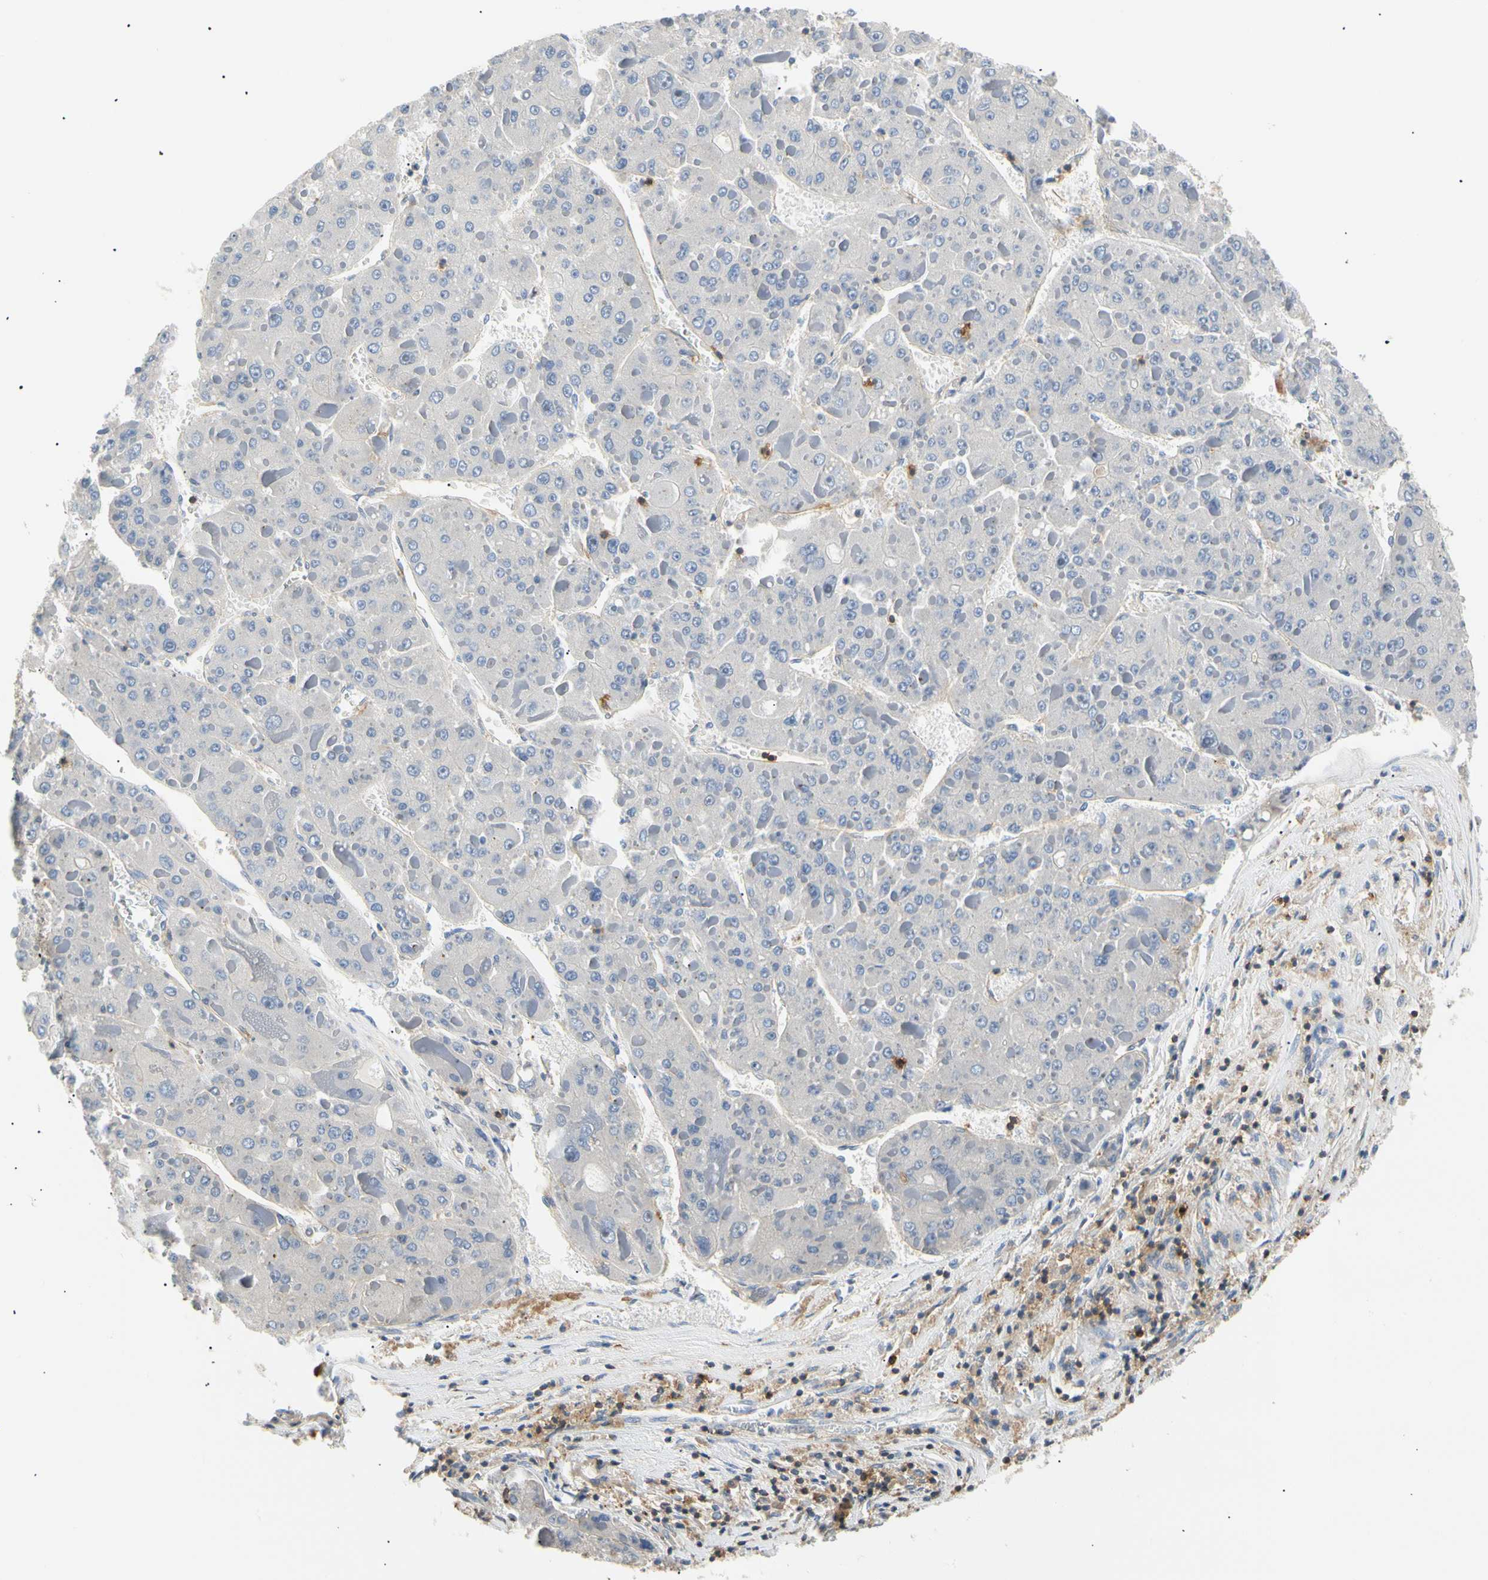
{"staining": {"intensity": "negative", "quantity": "none", "location": "none"}, "tissue": "liver cancer", "cell_type": "Tumor cells", "image_type": "cancer", "snomed": [{"axis": "morphology", "description": "Carcinoma, Hepatocellular, NOS"}, {"axis": "topography", "description": "Liver"}], "caption": "Immunohistochemistry histopathology image of liver cancer (hepatocellular carcinoma) stained for a protein (brown), which shows no expression in tumor cells.", "gene": "TNFRSF18", "patient": {"sex": "female", "age": 73}}